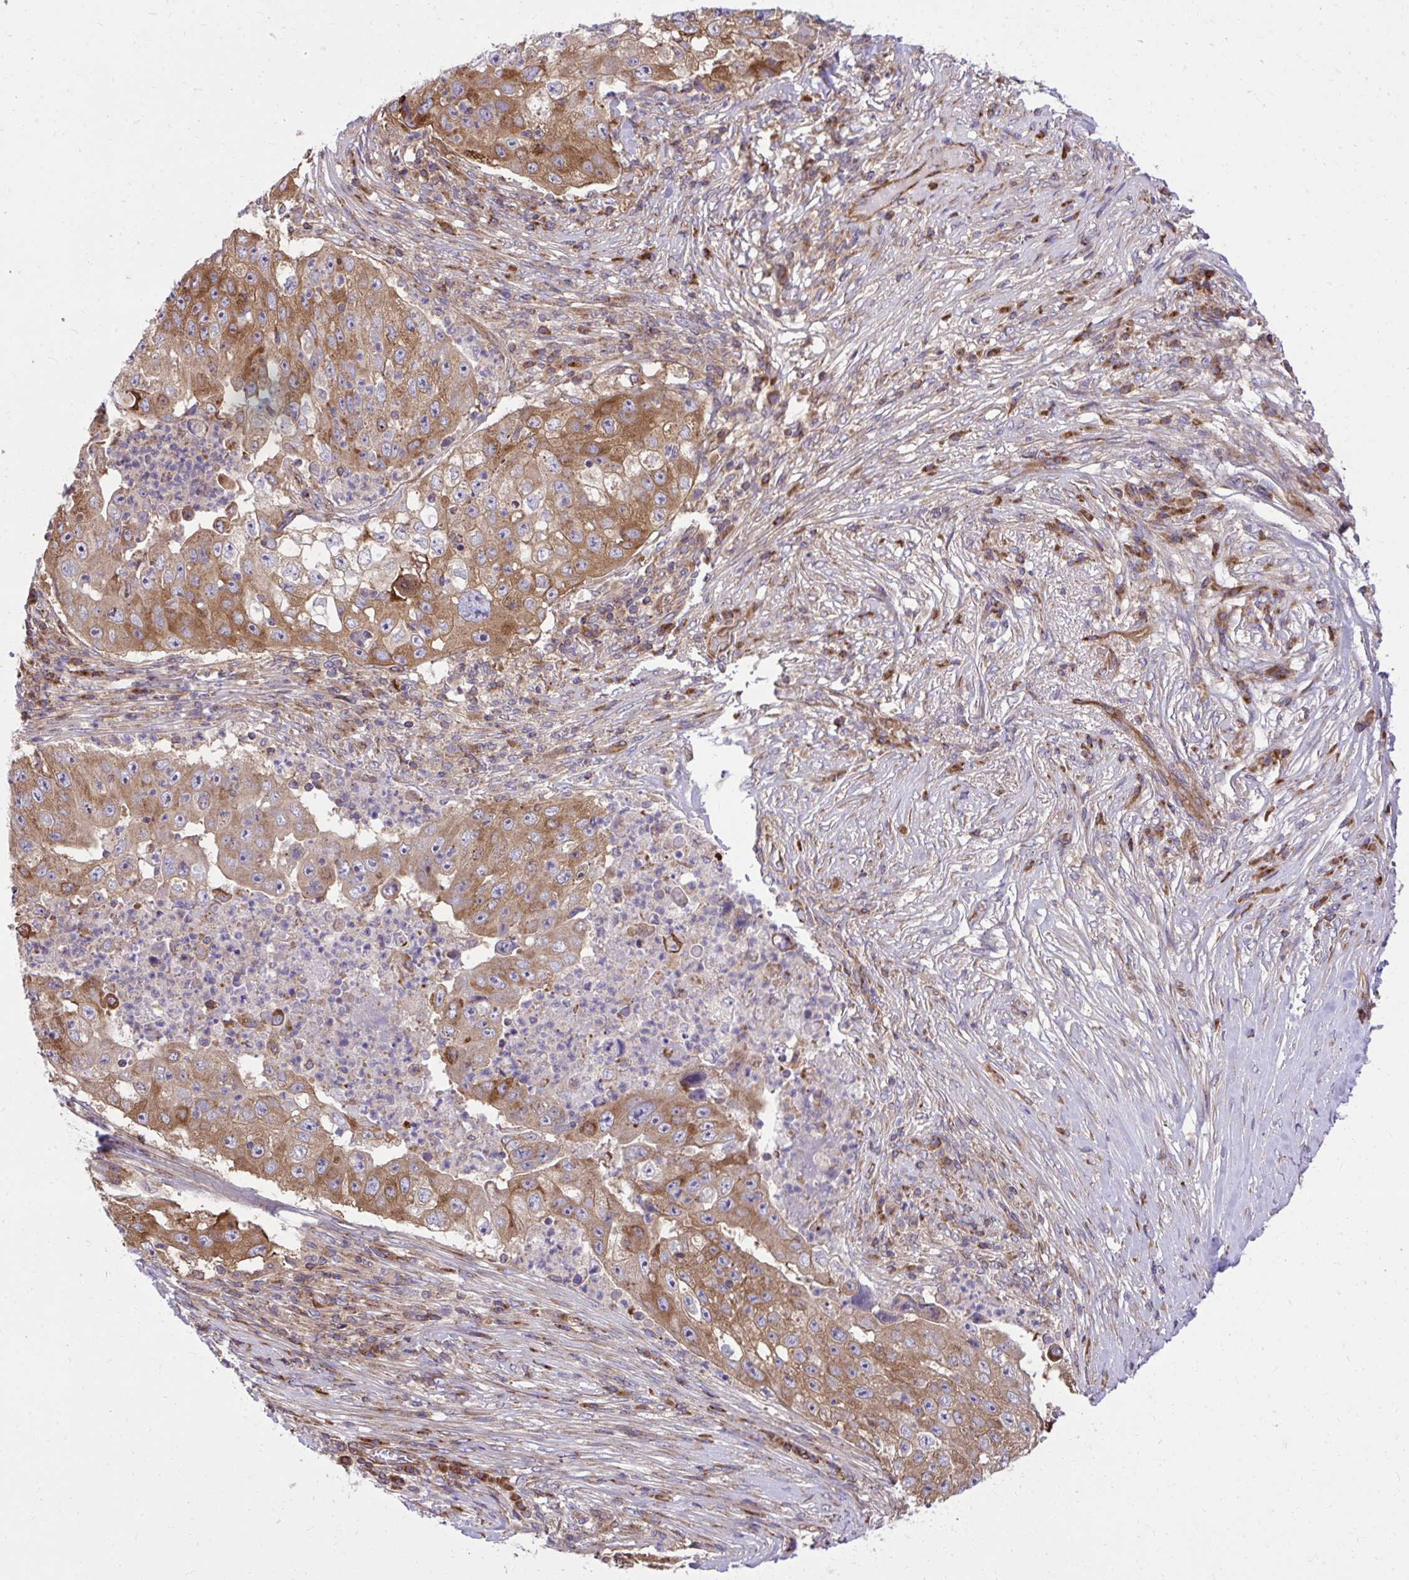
{"staining": {"intensity": "moderate", "quantity": ">75%", "location": "cytoplasmic/membranous"}, "tissue": "lung cancer", "cell_type": "Tumor cells", "image_type": "cancer", "snomed": [{"axis": "morphology", "description": "Squamous cell carcinoma, NOS"}, {"axis": "topography", "description": "Lung"}], "caption": "Immunohistochemical staining of human squamous cell carcinoma (lung) exhibits medium levels of moderate cytoplasmic/membranous protein expression in about >75% of tumor cells. Nuclei are stained in blue.", "gene": "NMNAT3", "patient": {"sex": "male", "age": 64}}